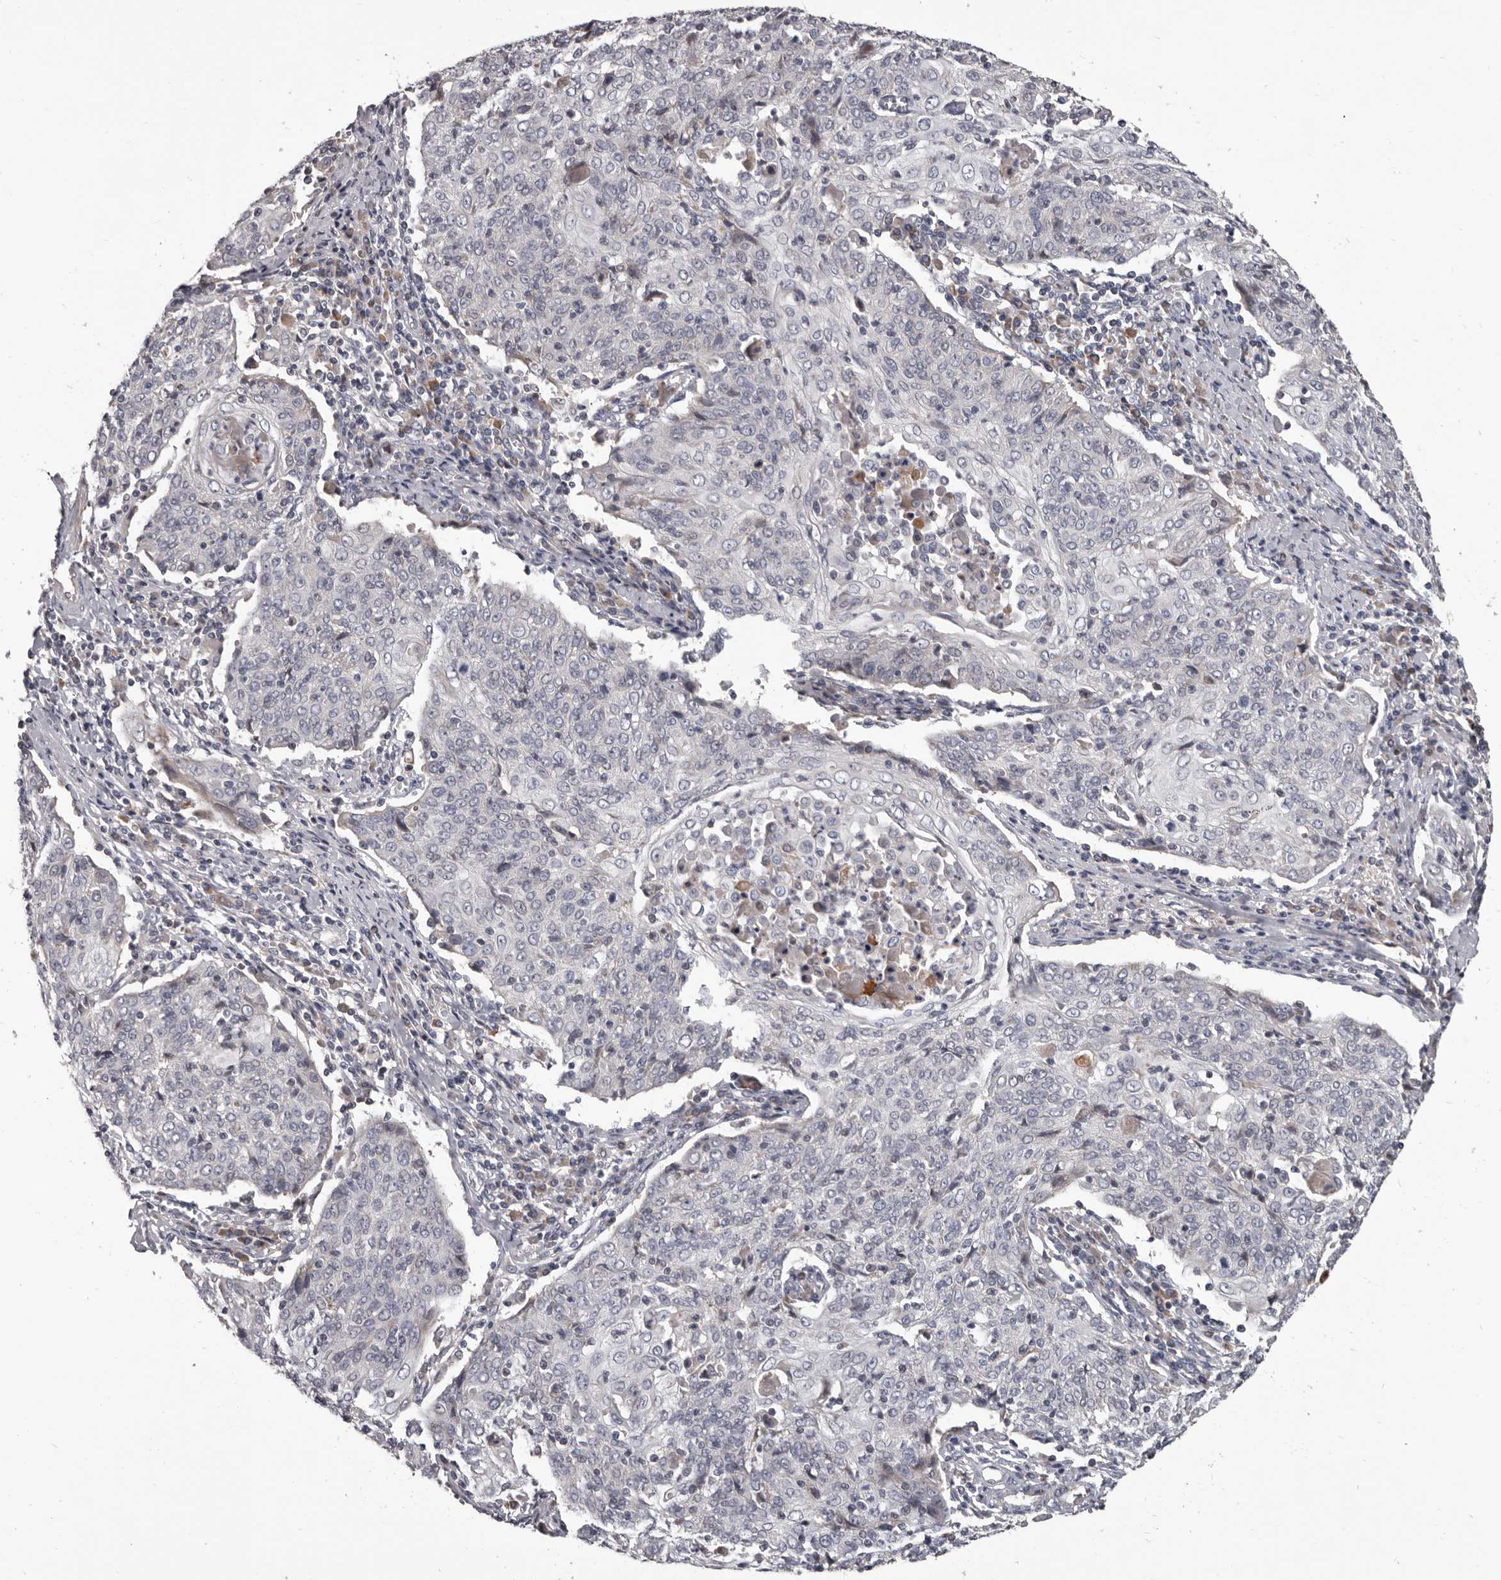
{"staining": {"intensity": "negative", "quantity": "none", "location": "none"}, "tissue": "cervical cancer", "cell_type": "Tumor cells", "image_type": "cancer", "snomed": [{"axis": "morphology", "description": "Squamous cell carcinoma, NOS"}, {"axis": "topography", "description": "Cervix"}], "caption": "Human cervical cancer stained for a protein using immunohistochemistry (IHC) shows no staining in tumor cells.", "gene": "ALDH5A1", "patient": {"sex": "female", "age": 48}}